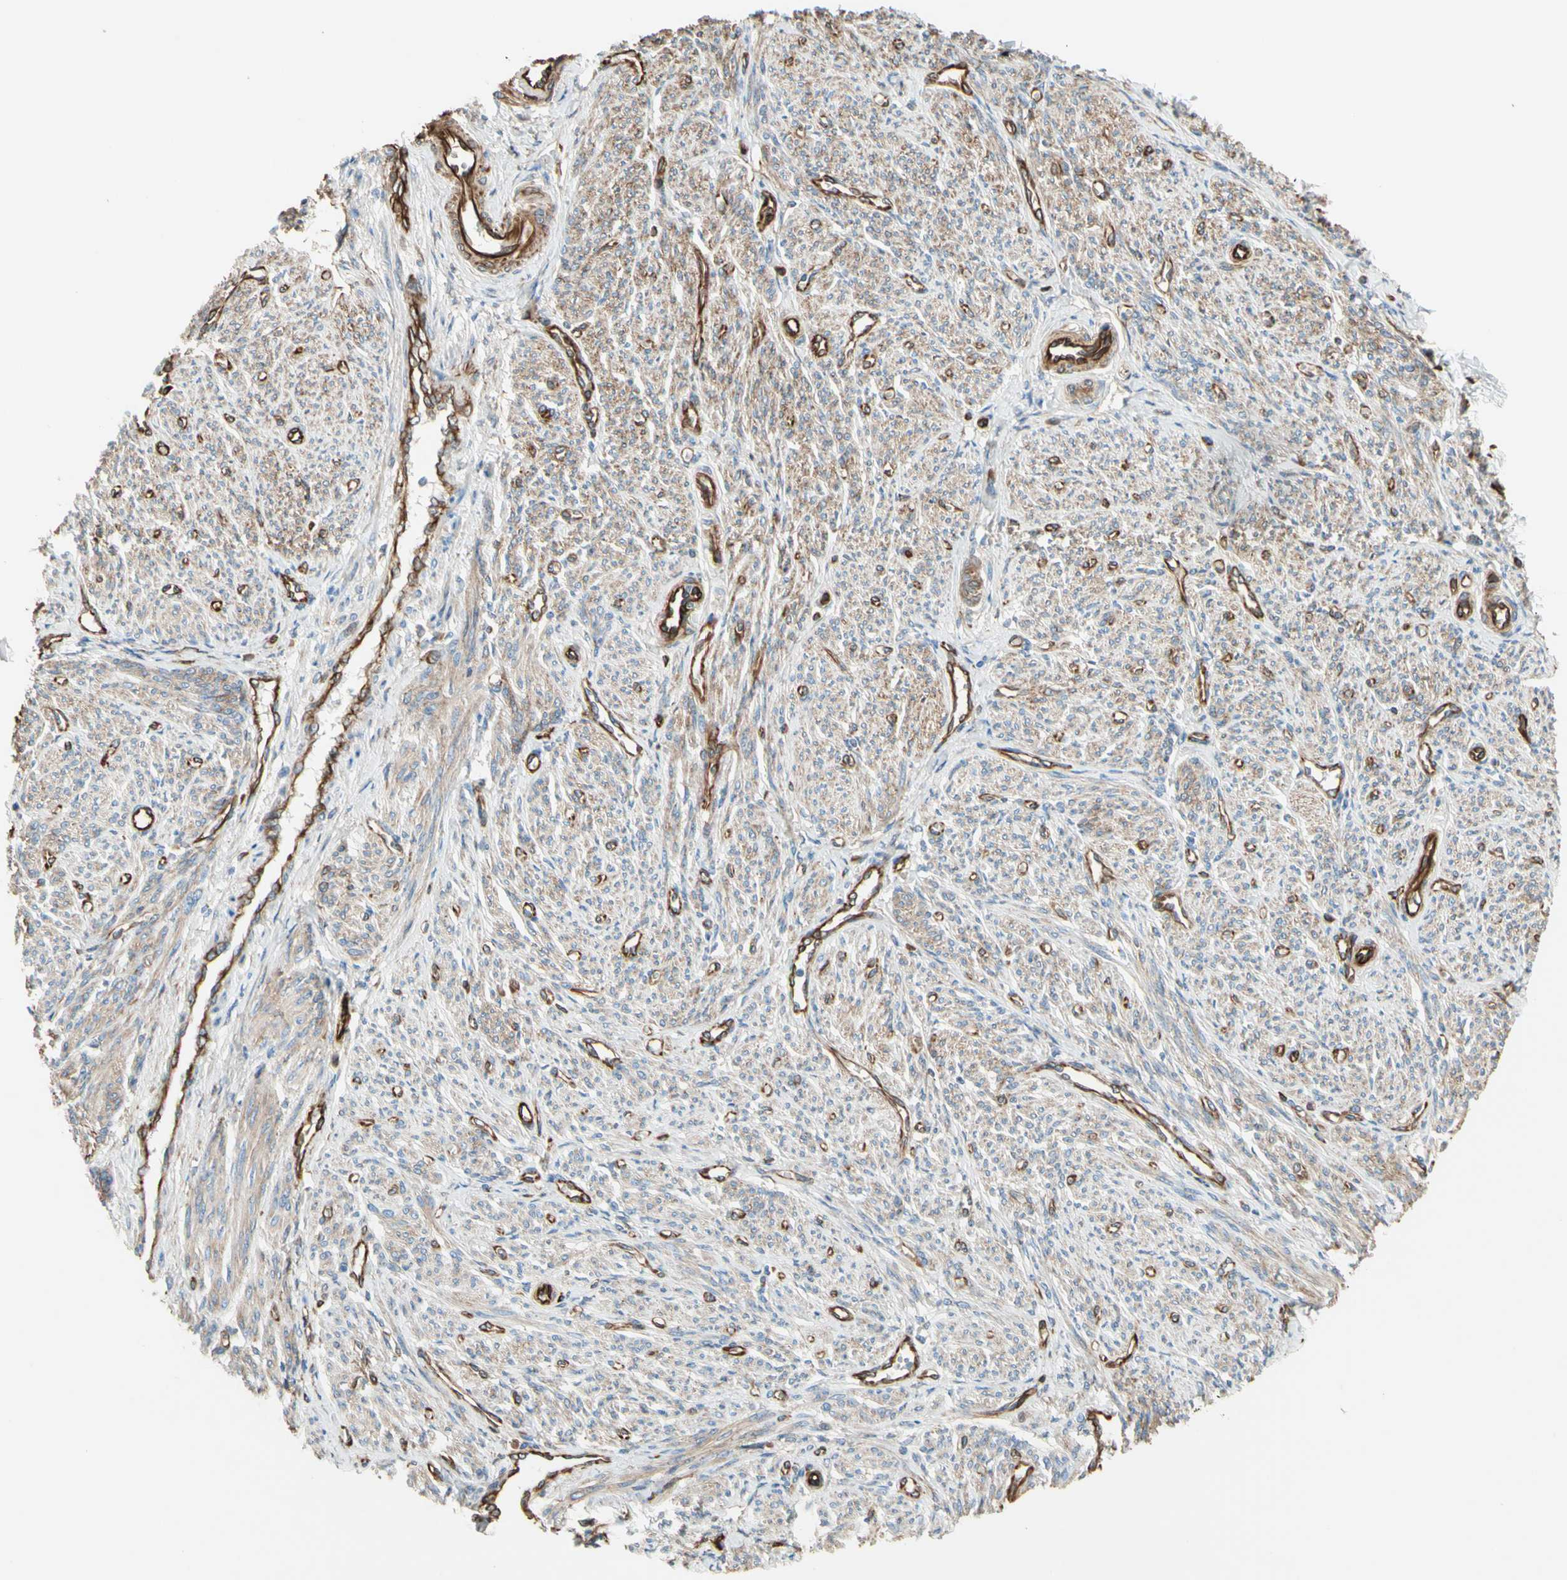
{"staining": {"intensity": "moderate", "quantity": "25%-75%", "location": "cytoplasmic/membranous"}, "tissue": "smooth muscle", "cell_type": "Smooth muscle cells", "image_type": "normal", "snomed": [{"axis": "morphology", "description": "Normal tissue, NOS"}, {"axis": "topography", "description": "Smooth muscle"}], "caption": "Smooth muscle stained for a protein (brown) shows moderate cytoplasmic/membranous positive positivity in about 25%-75% of smooth muscle cells.", "gene": "TRAF2", "patient": {"sex": "female", "age": 65}}